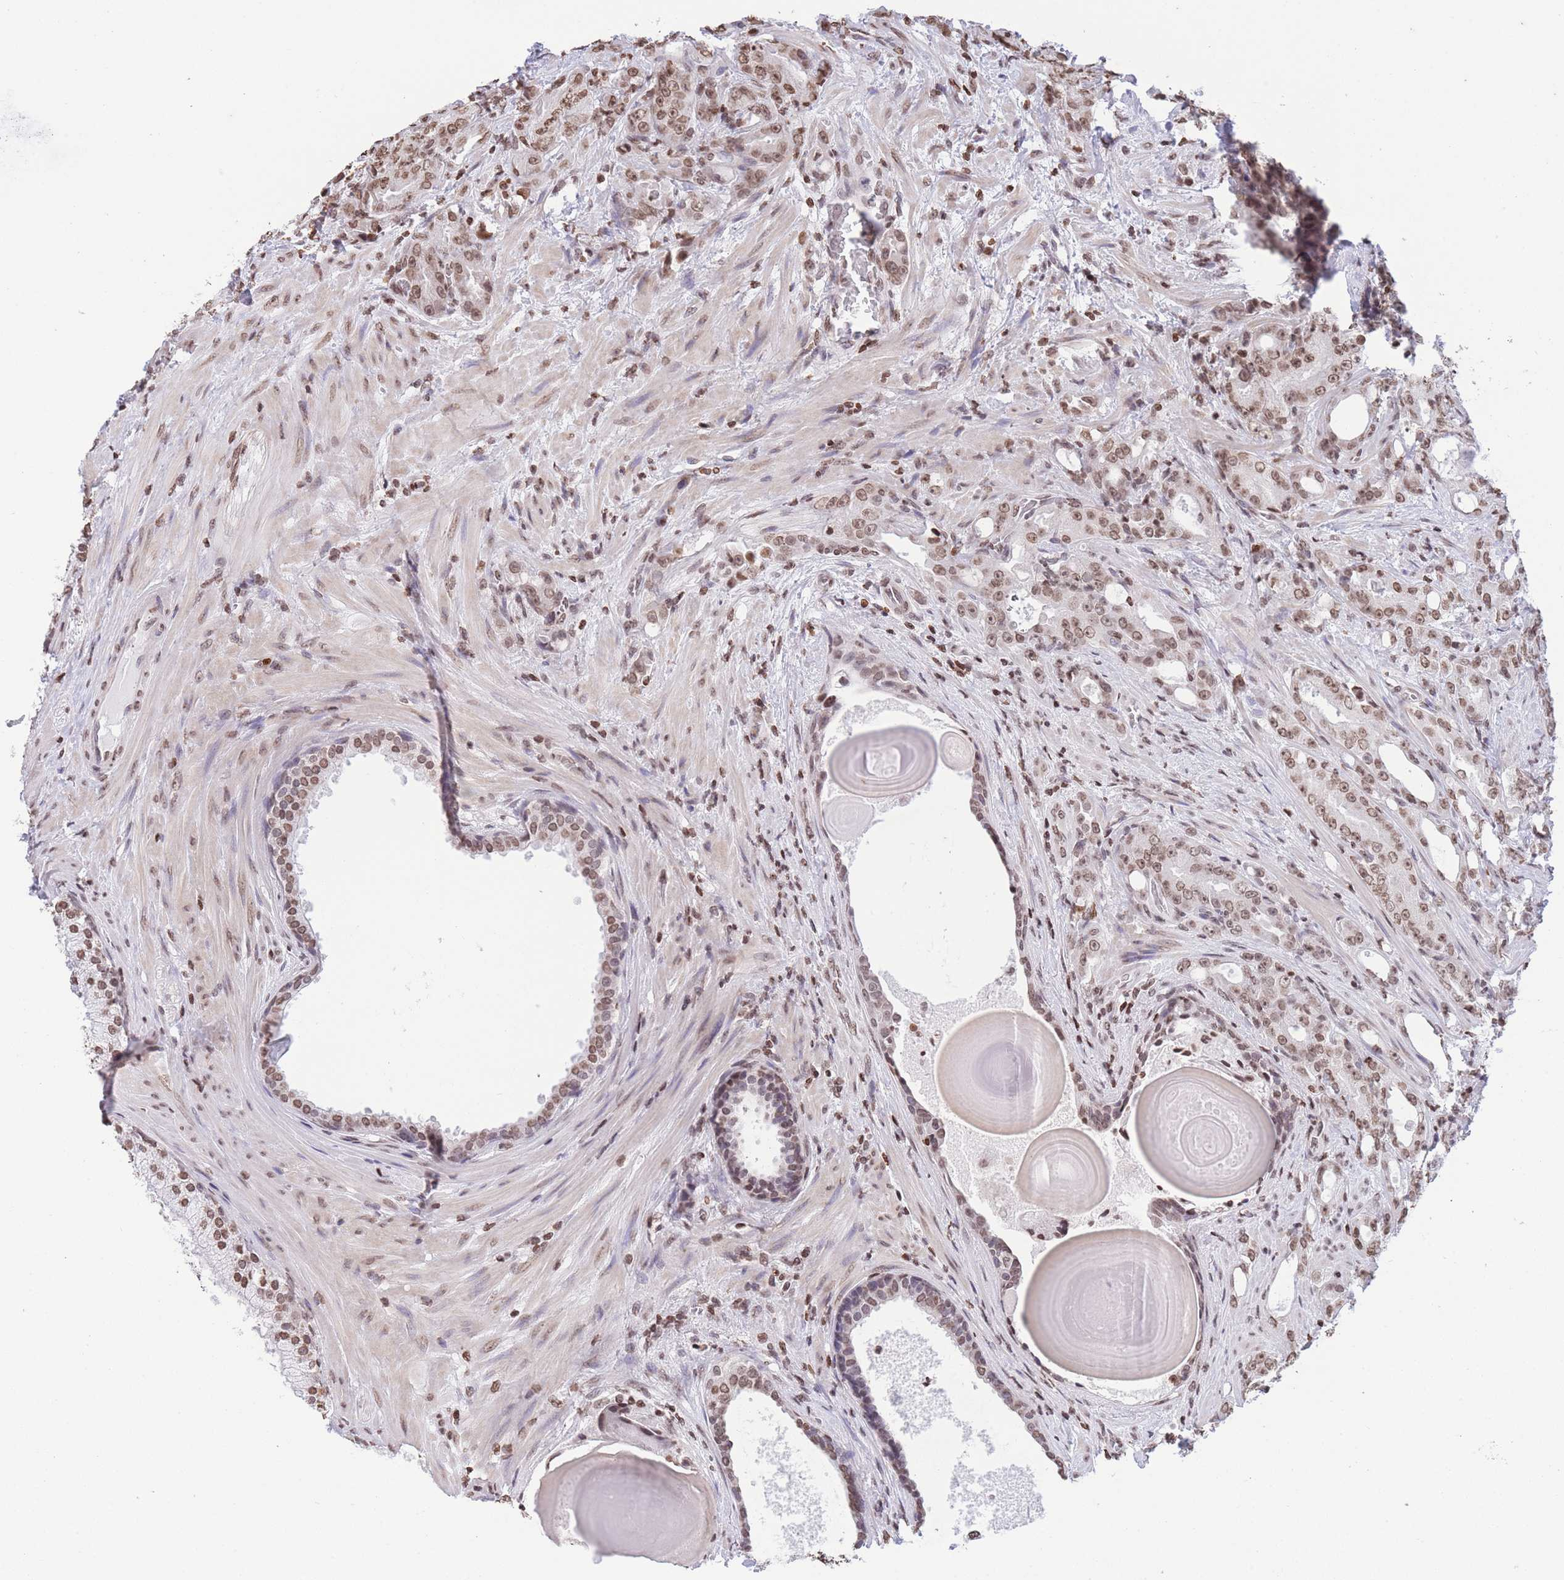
{"staining": {"intensity": "moderate", "quantity": ">75%", "location": "nuclear"}, "tissue": "prostate cancer", "cell_type": "Tumor cells", "image_type": "cancer", "snomed": [{"axis": "morphology", "description": "Adenocarcinoma, High grade"}, {"axis": "topography", "description": "Prostate"}], "caption": "DAB (3,3'-diaminobenzidine) immunohistochemical staining of human prostate adenocarcinoma (high-grade) shows moderate nuclear protein staining in about >75% of tumor cells.", "gene": "H2BC11", "patient": {"sex": "male", "age": 69}}